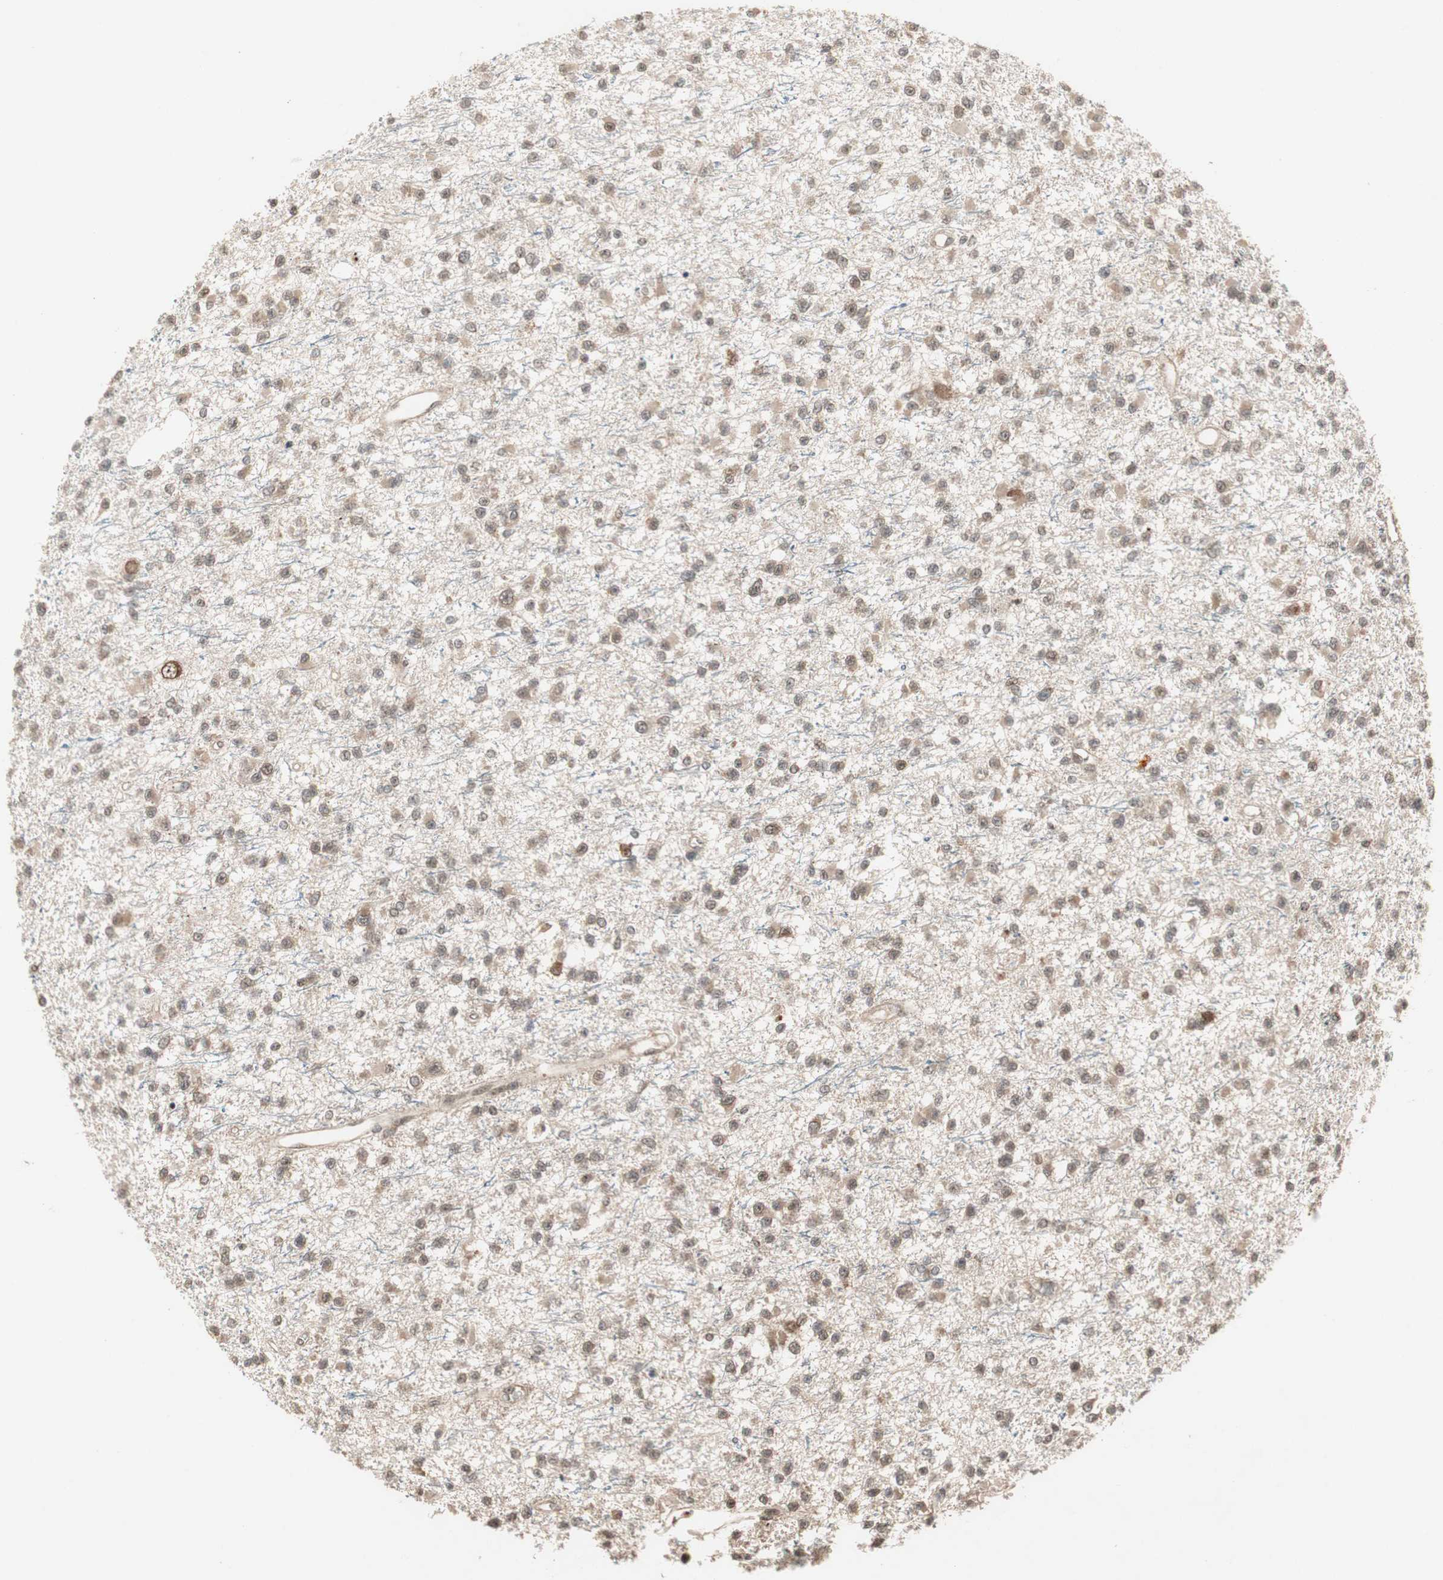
{"staining": {"intensity": "weak", "quantity": ">75%", "location": "cytoplasmic/membranous,nuclear"}, "tissue": "glioma", "cell_type": "Tumor cells", "image_type": "cancer", "snomed": [{"axis": "morphology", "description": "Glioma, malignant, Low grade"}, {"axis": "topography", "description": "Brain"}], "caption": "High-magnification brightfield microscopy of low-grade glioma (malignant) stained with DAB (3,3'-diaminobenzidine) (brown) and counterstained with hematoxylin (blue). tumor cells exhibit weak cytoplasmic/membranous and nuclear expression is seen in about>75% of cells. The protein is shown in brown color, while the nuclei are stained blue.", "gene": "CSNK2B", "patient": {"sex": "female", "age": 22}}